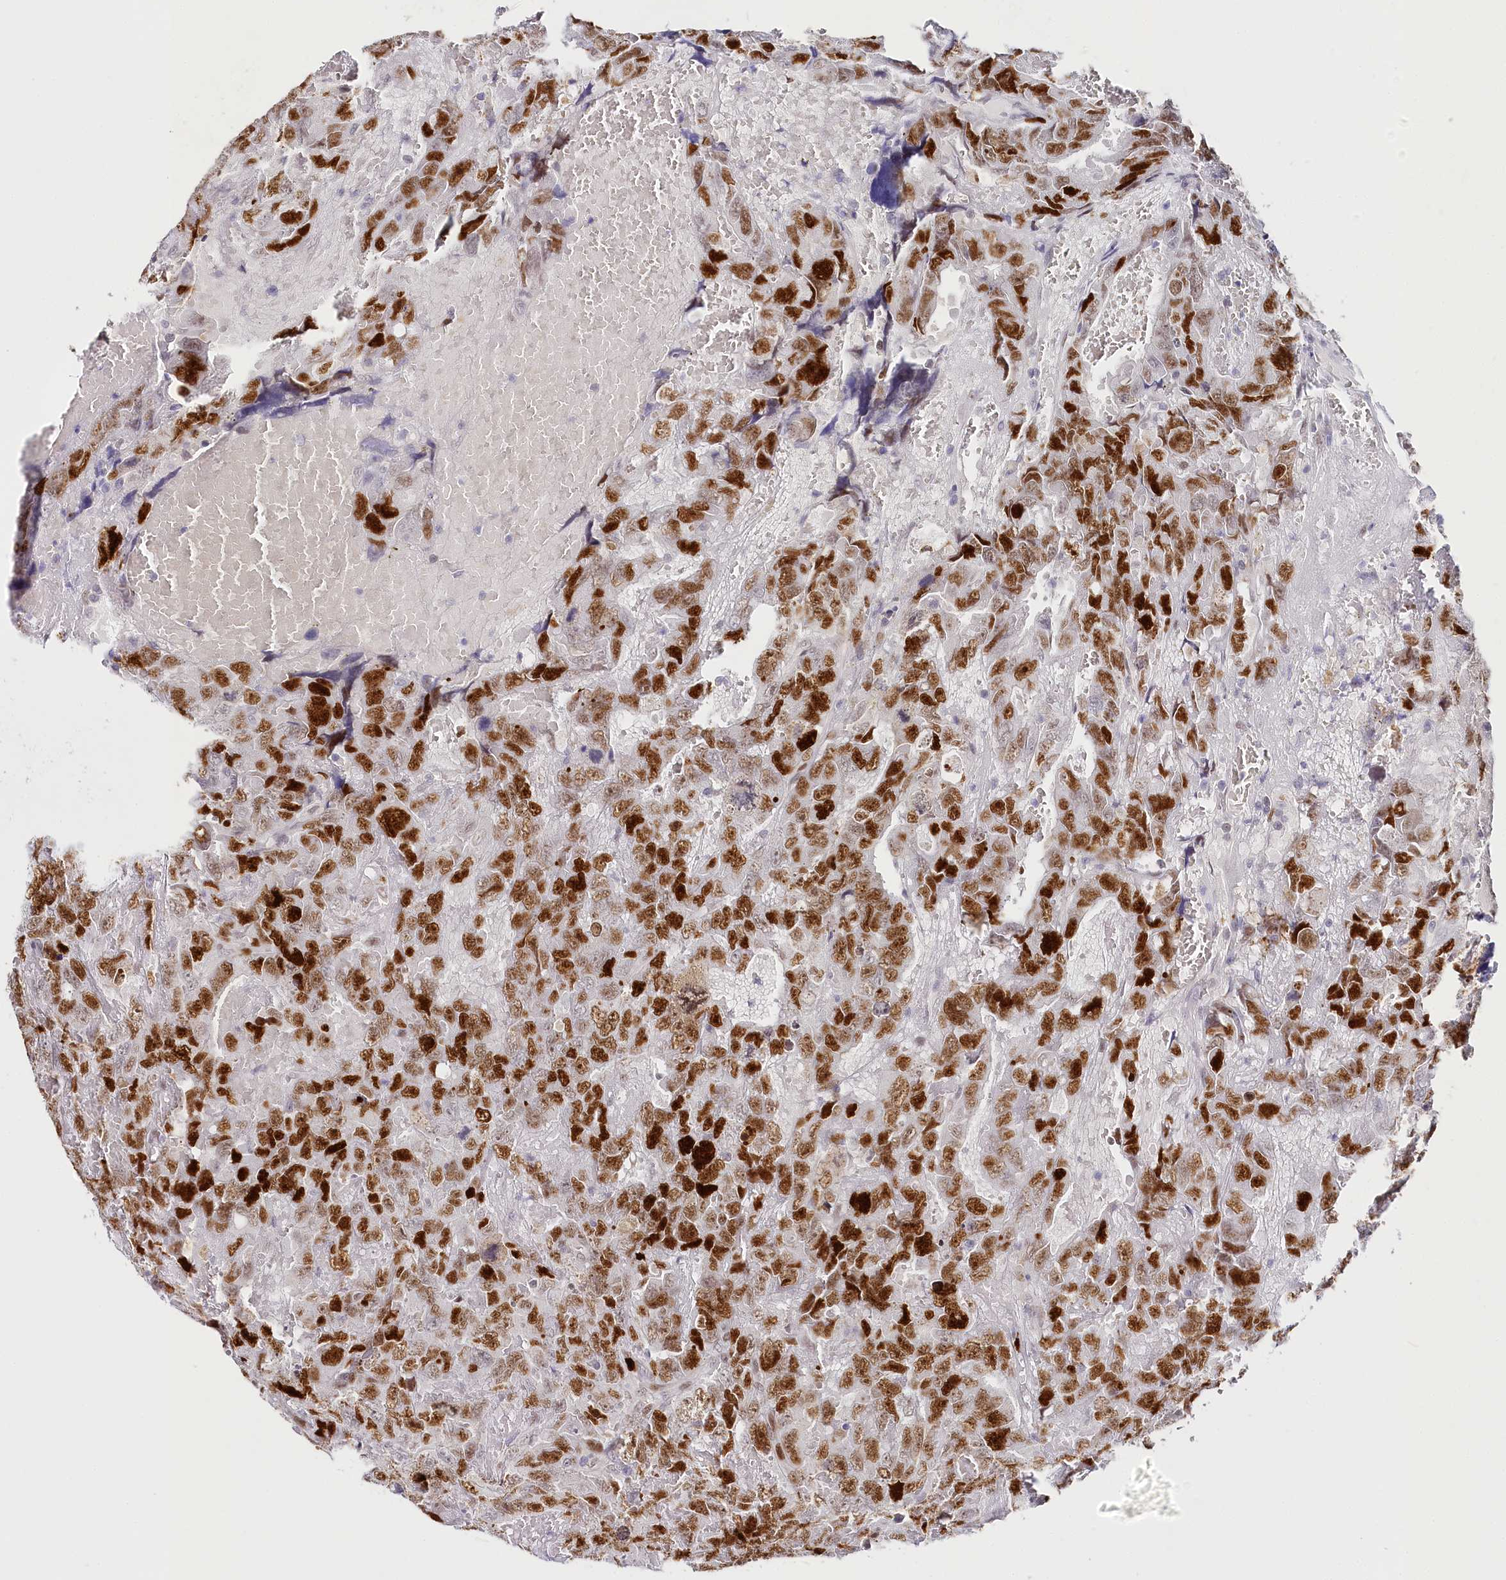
{"staining": {"intensity": "strong", "quantity": ">75%", "location": "nuclear"}, "tissue": "testis cancer", "cell_type": "Tumor cells", "image_type": "cancer", "snomed": [{"axis": "morphology", "description": "Carcinoma, Embryonal, NOS"}, {"axis": "topography", "description": "Testis"}], "caption": "Immunohistochemistry of testis cancer exhibits high levels of strong nuclear staining in approximately >75% of tumor cells.", "gene": "TP53", "patient": {"sex": "male", "age": 45}}